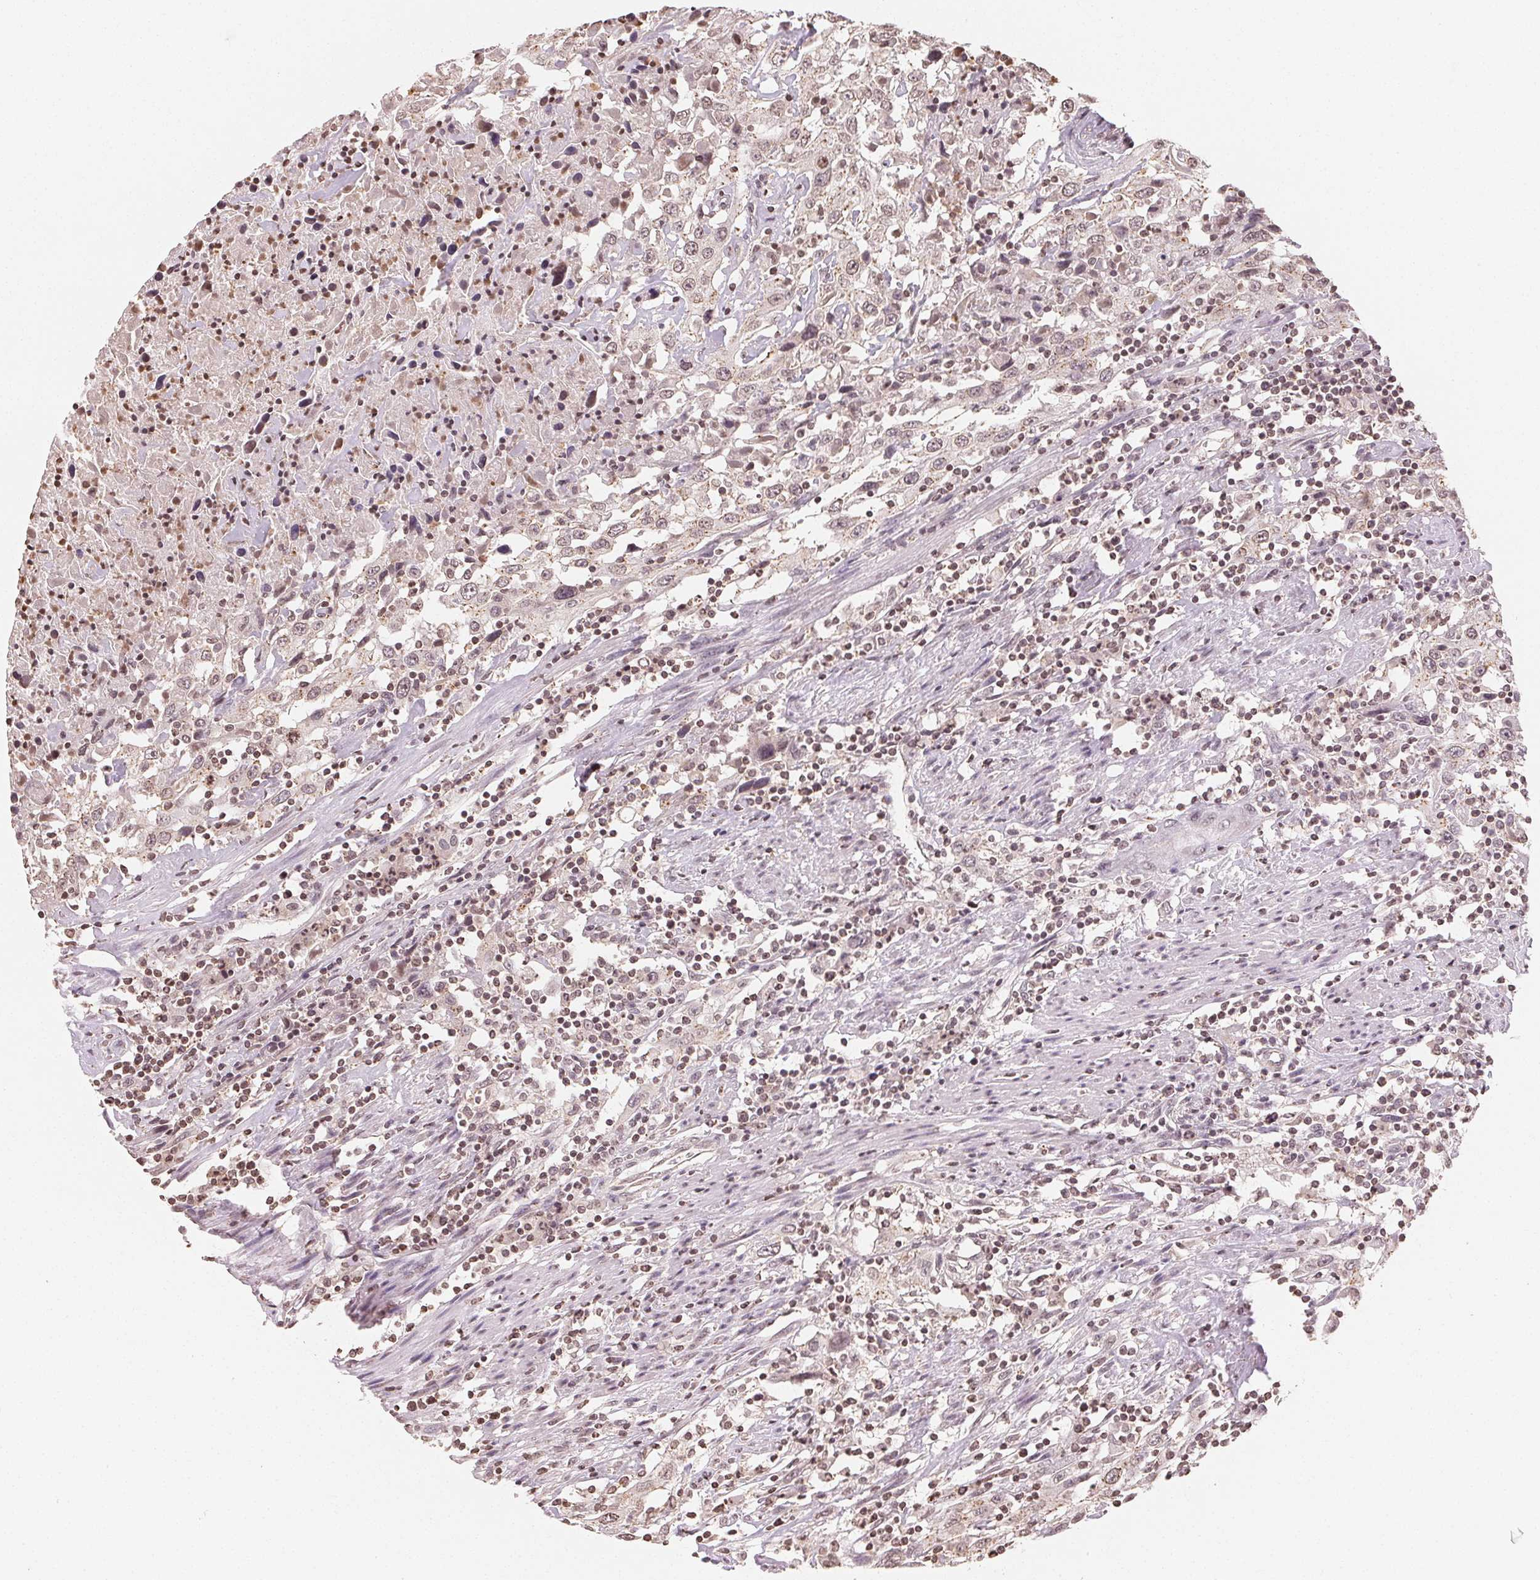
{"staining": {"intensity": "weak", "quantity": "25%-75%", "location": "cytoplasmic/membranous,nuclear"}, "tissue": "urothelial cancer", "cell_type": "Tumor cells", "image_type": "cancer", "snomed": [{"axis": "morphology", "description": "Urothelial carcinoma, High grade"}, {"axis": "topography", "description": "Urinary bladder"}], "caption": "The histopathology image displays staining of urothelial cancer, revealing weak cytoplasmic/membranous and nuclear protein positivity (brown color) within tumor cells. The protein of interest is stained brown, and the nuclei are stained in blue (DAB (3,3'-diaminobenzidine) IHC with brightfield microscopy, high magnification).", "gene": "TBP", "patient": {"sex": "male", "age": 61}}